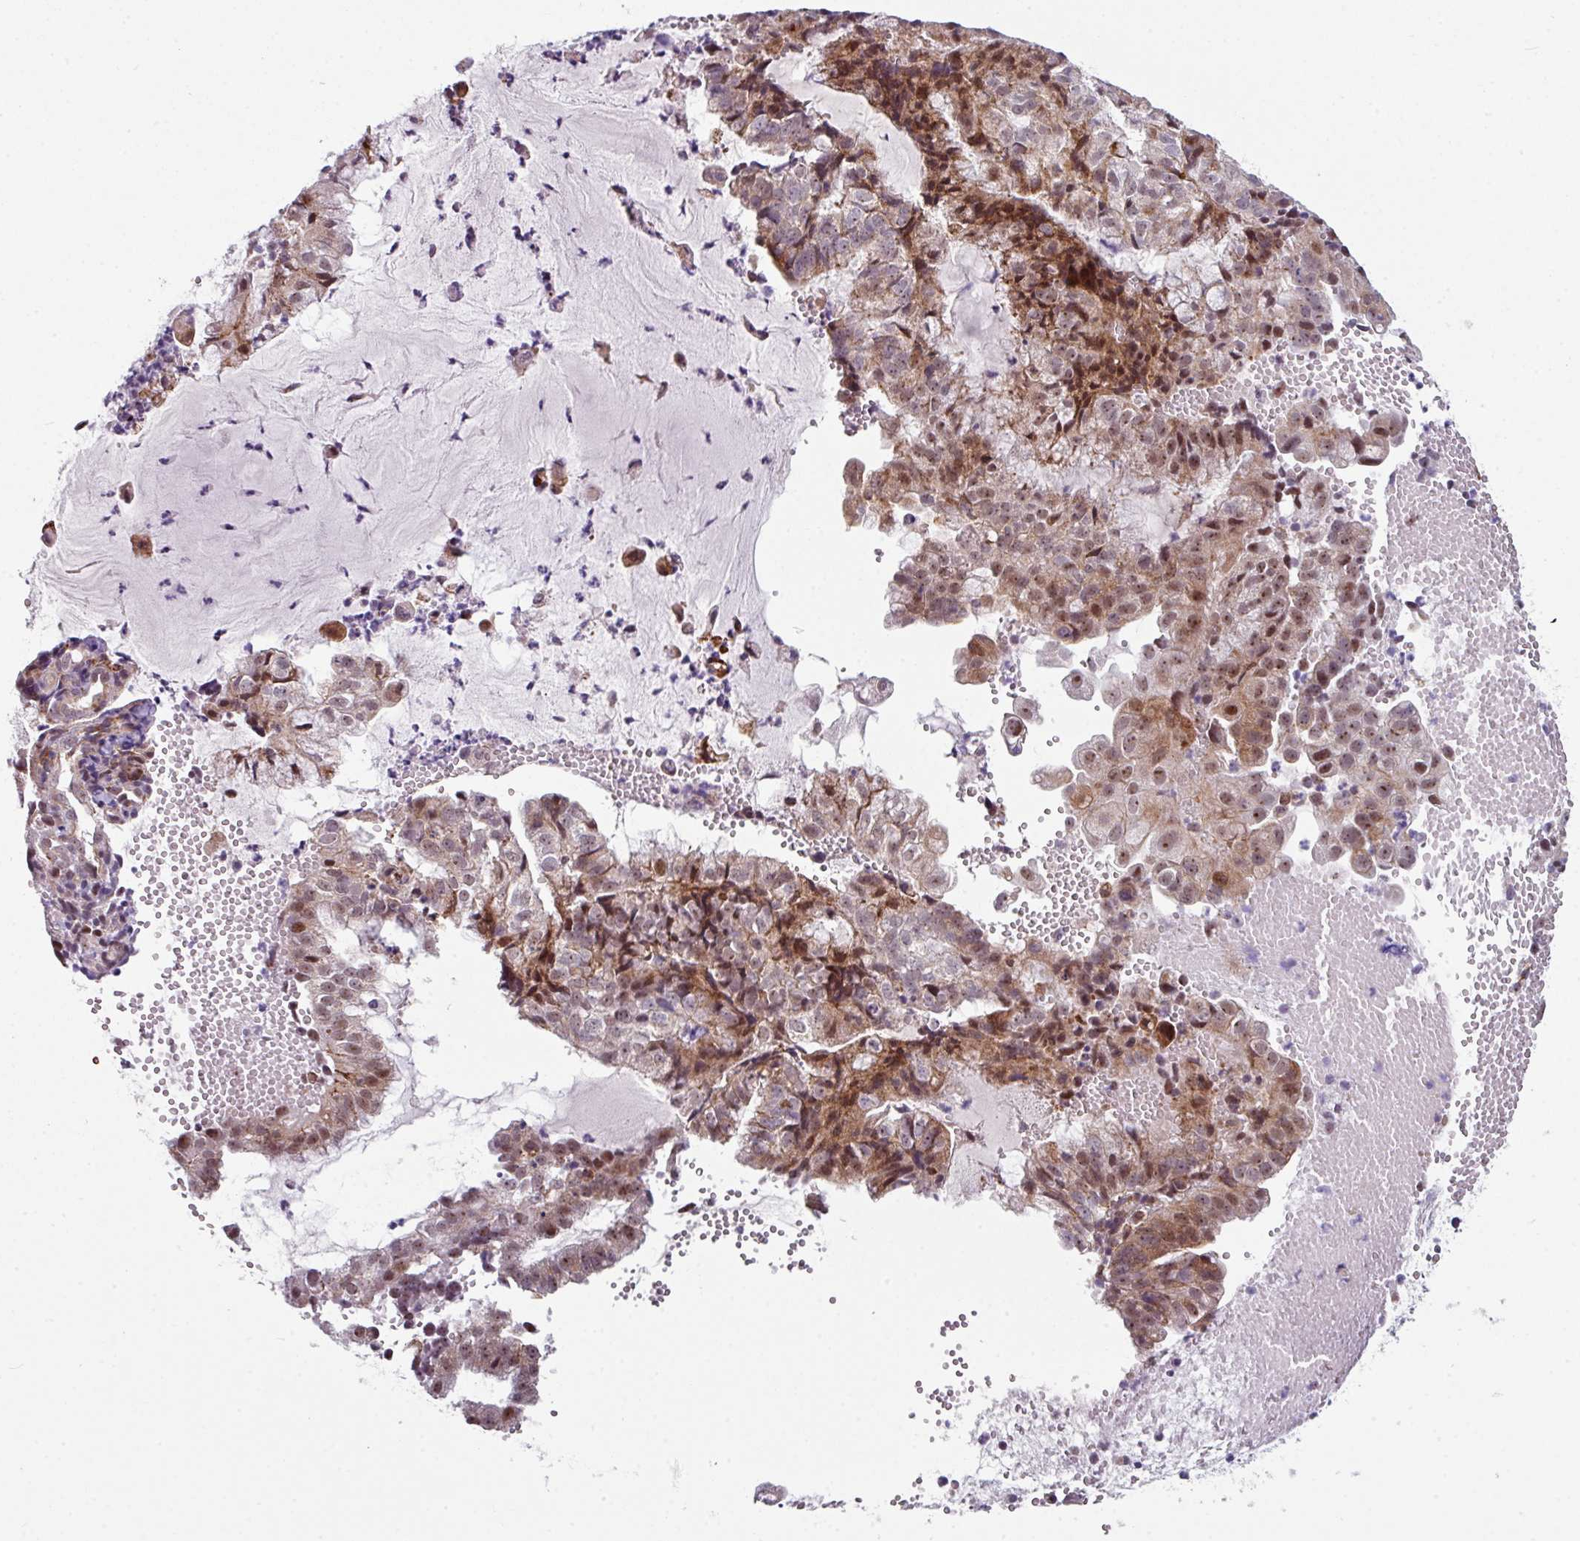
{"staining": {"intensity": "moderate", "quantity": ">75%", "location": "cytoplasmic/membranous,nuclear"}, "tissue": "endometrial cancer", "cell_type": "Tumor cells", "image_type": "cancer", "snomed": [{"axis": "morphology", "description": "Adenocarcinoma, NOS"}, {"axis": "topography", "description": "Endometrium"}], "caption": "Immunohistochemical staining of human endometrial adenocarcinoma demonstrates medium levels of moderate cytoplasmic/membranous and nuclear positivity in about >75% of tumor cells.", "gene": "BMS1", "patient": {"sex": "female", "age": 76}}